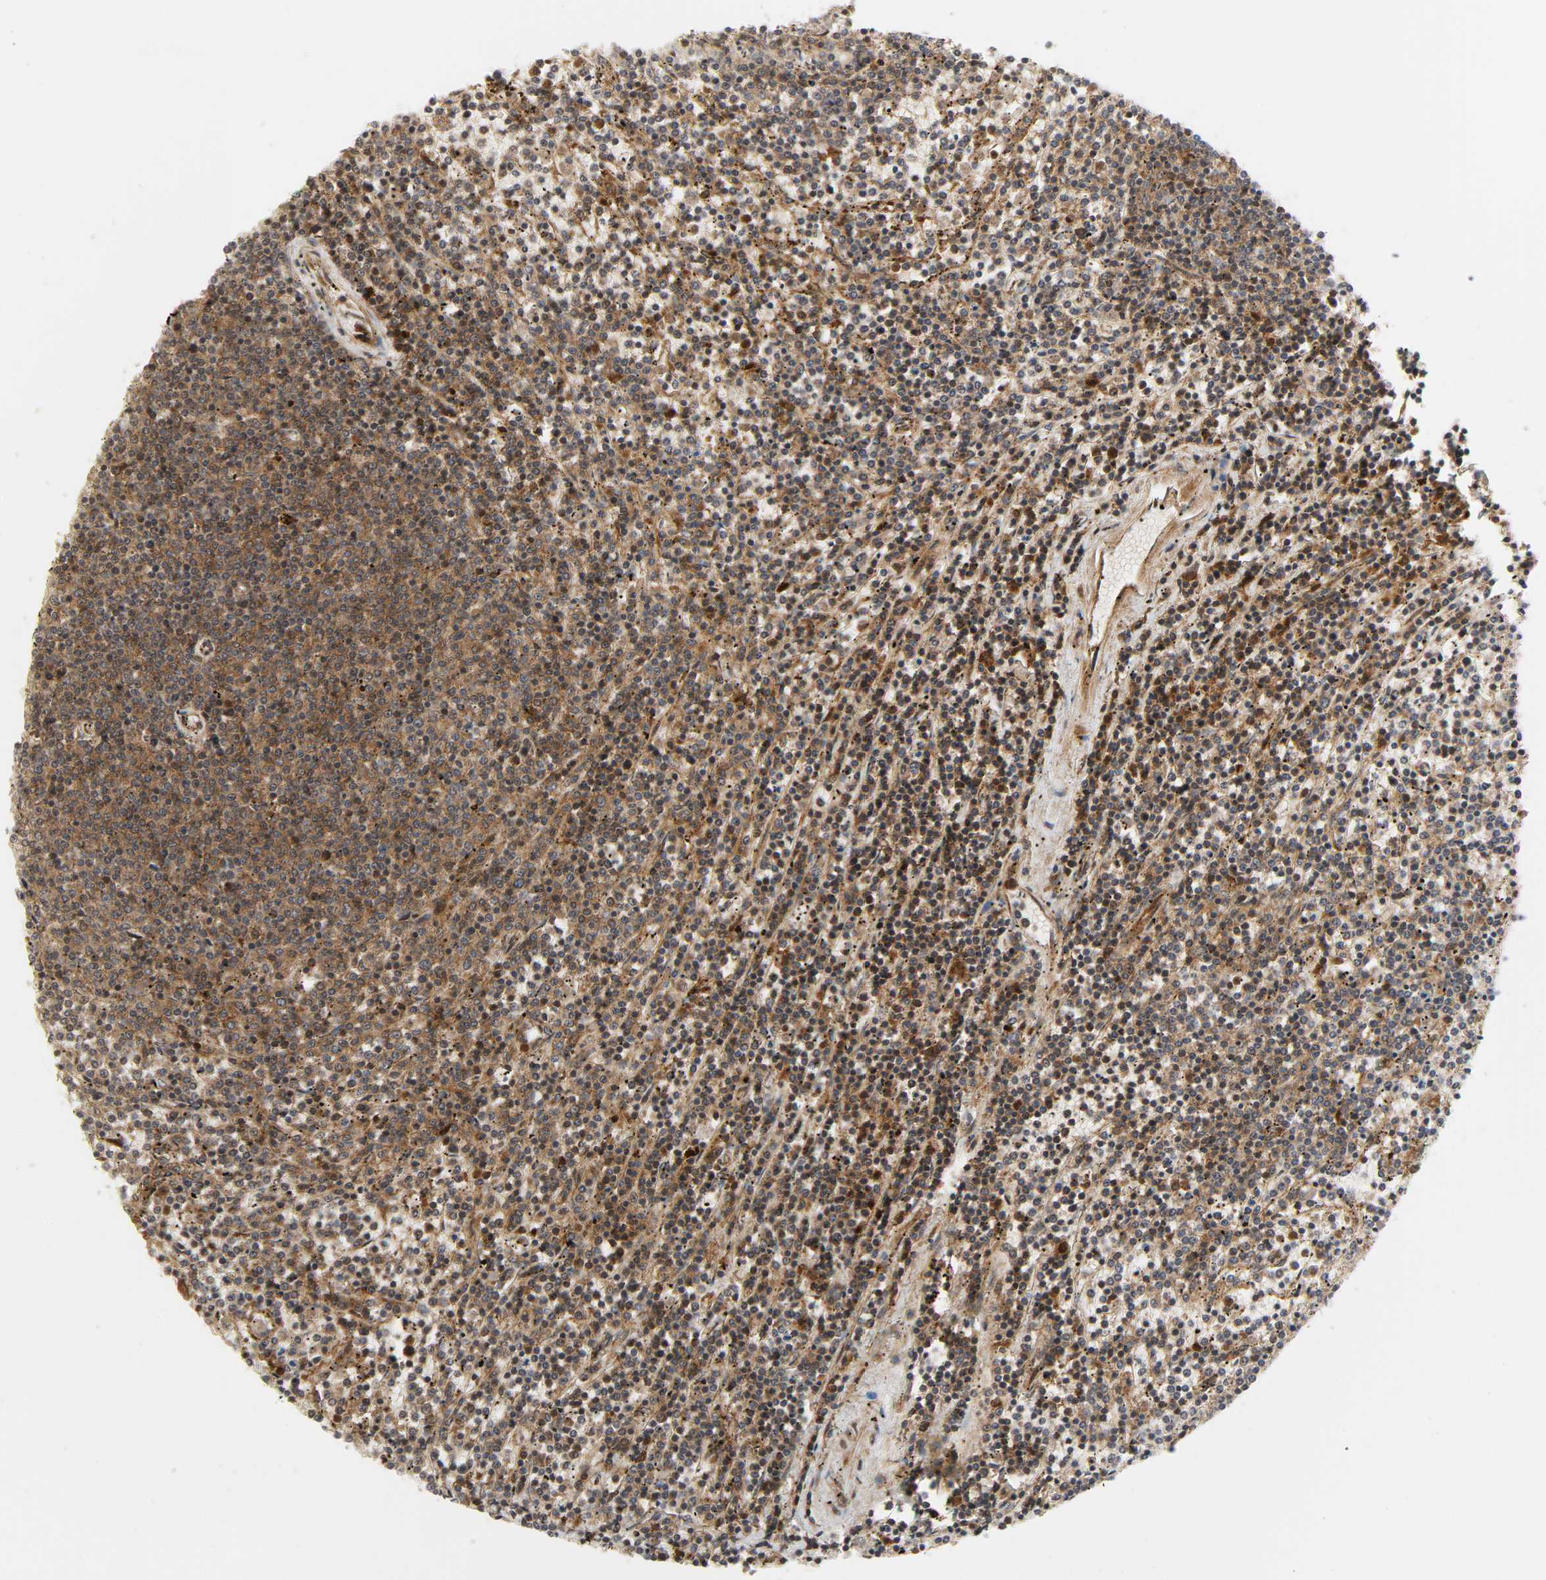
{"staining": {"intensity": "moderate", "quantity": ">75%", "location": "cytoplasmic/membranous"}, "tissue": "lymphoma", "cell_type": "Tumor cells", "image_type": "cancer", "snomed": [{"axis": "morphology", "description": "Malignant lymphoma, non-Hodgkin's type, Low grade"}, {"axis": "topography", "description": "Spleen"}], "caption": "Tumor cells exhibit medium levels of moderate cytoplasmic/membranous positivity in about >75% of cells in human lymphoma.", "gene": "CHUK", "patient": {"sex": "female", "age": 50}}